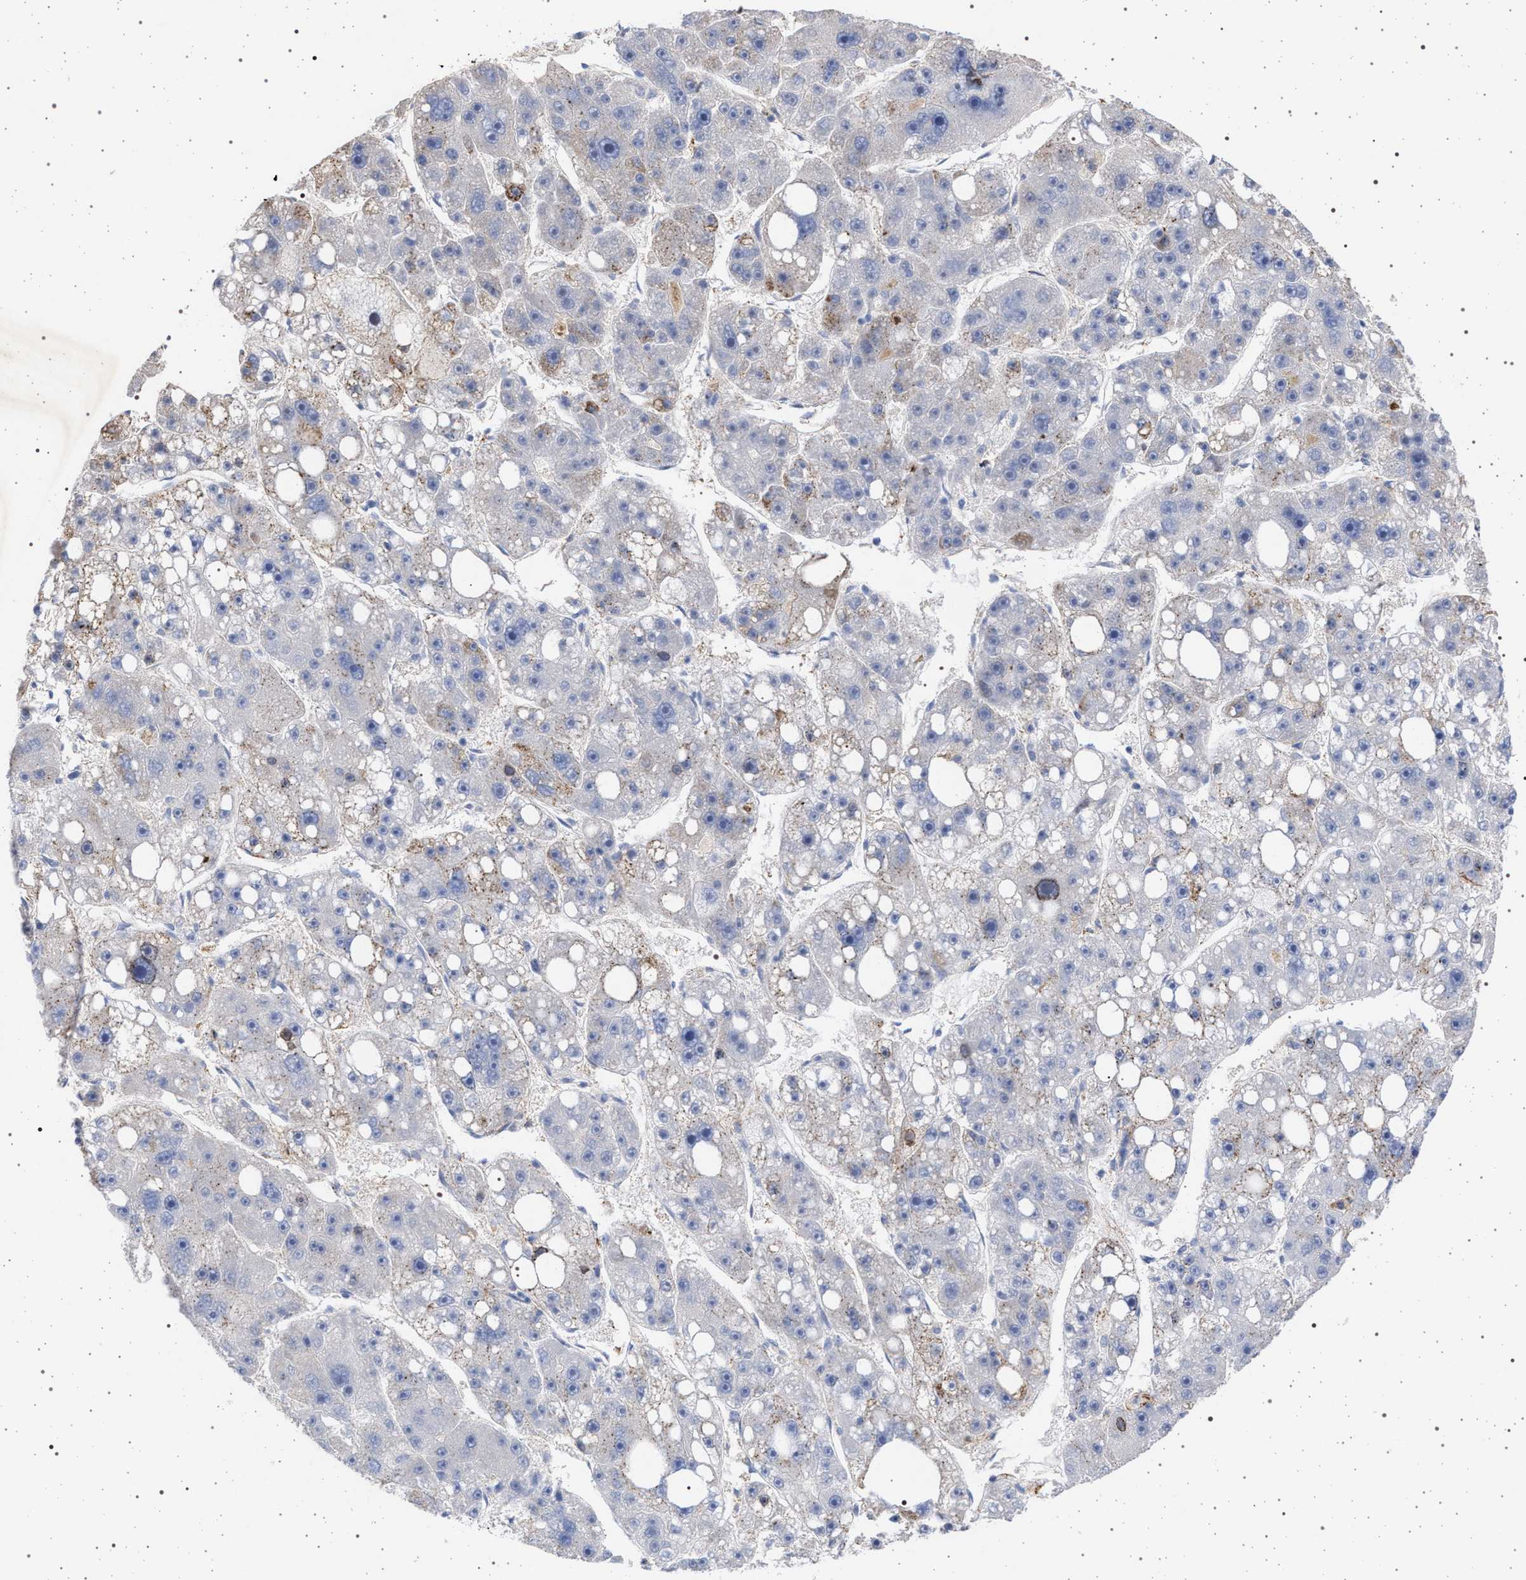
{"staining": {"intensity": "negative", "quantity": "none", "location": "none"}, "tissue": "liver cancer", "cell_type": "Tumor cells", "image_type": "cancer", "snomed": [{"axis": "morphology", "description": "Carcinoma, Hepatocellular, NOS"}, {"axis": "topography", "description": "Liver"}], "caption": "Immunohistochemical staining of hepatocellular carcinoma (liver) exhibits no significant staining in tumor cells.", "gene": "PLG", "patient": {"sex": "female", "age": 61}}